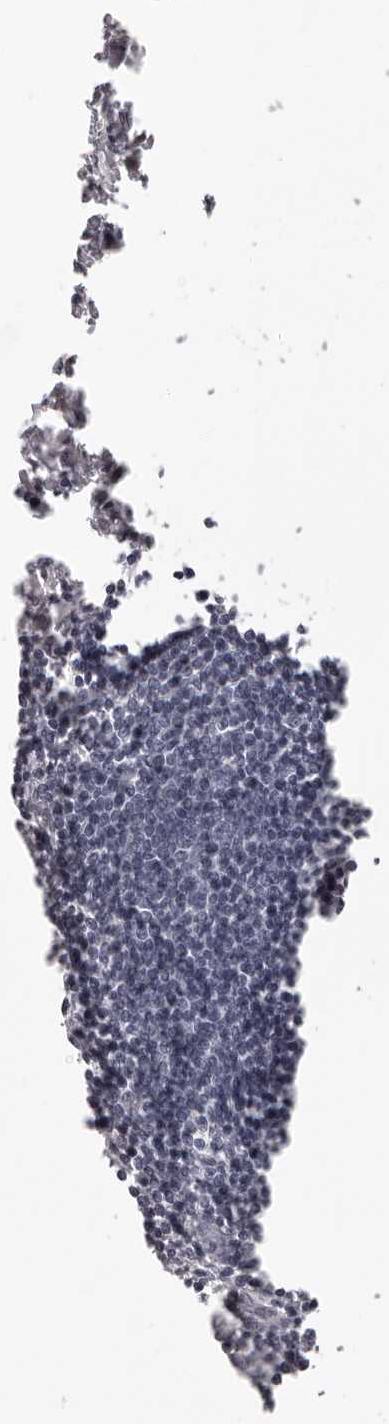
{"staining": {"intensity": "negative", "quantity": "none", "location": "none"}, "tissue": "lymph node", "cell_type": "Germinal center cells", "image_type": "normal", "snomed": [{"axis": "morphology", "description": "Normal tissue, NOS"}, {"axis": "morphology", "description": "Malignant melanoma, Metastatic site"}, {"axis": "topography", "description": "Lymph node"}], "caption": "Lymph node stained for a protein using immunohistochemistry shows no expression germinal center cells.", "gene": "MAFK", "patient": {"sex": "male", "age": 41}}